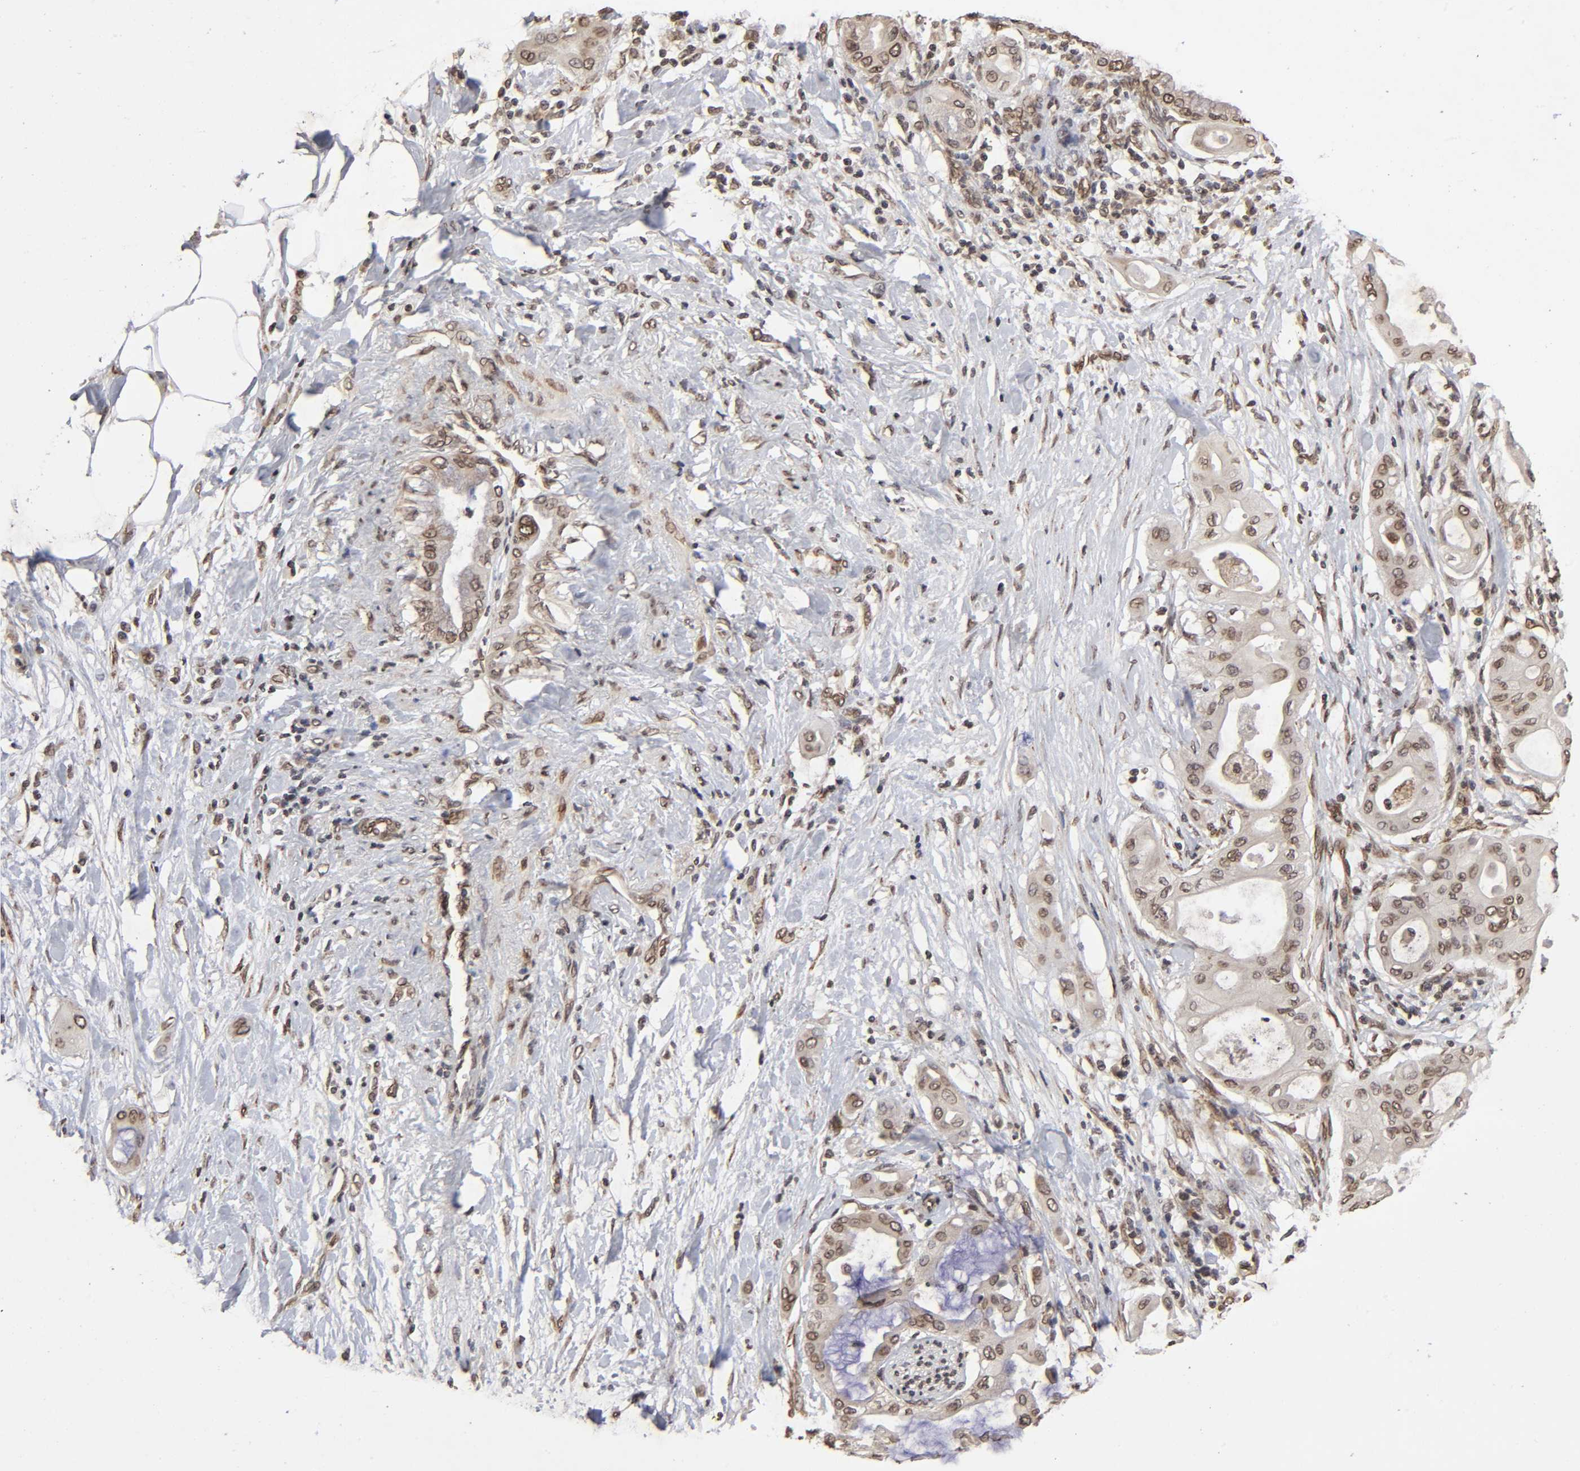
{"staining": {"intensity": "weak", "quantity": "25%-75%", "location": "nuclear"}, "tissue": "pancreatic cancer", "cell_type": "Tumor cells", "image_type": "cancer", "snomed": [{"axis": "morphology", "description": "Adenocarcinoma, NOS"}, {"axis": "morphology", "description": "Adenocarcinoma, metastatic, NOS"}, {"axis": "topography", "description": "Lymph node"}, {"axis": "topography", "description": "Pancreas"}, {"axis": "topography", "description": "Duodenum"}], "caption": "Immunohistochemical staining of adenocarcinoma (pancreatic) demonstrates weak nuclear protein staining in about 25%-75% of tumor cells. The staining is performed using DAB (3,3'-diaminobenzidine) brown chromogen to label protein expression. The nuclei are counter-stained blue using hematoxylin.", "gene": "MLLT6", "patient": {"sex": "female", "age": 64}}